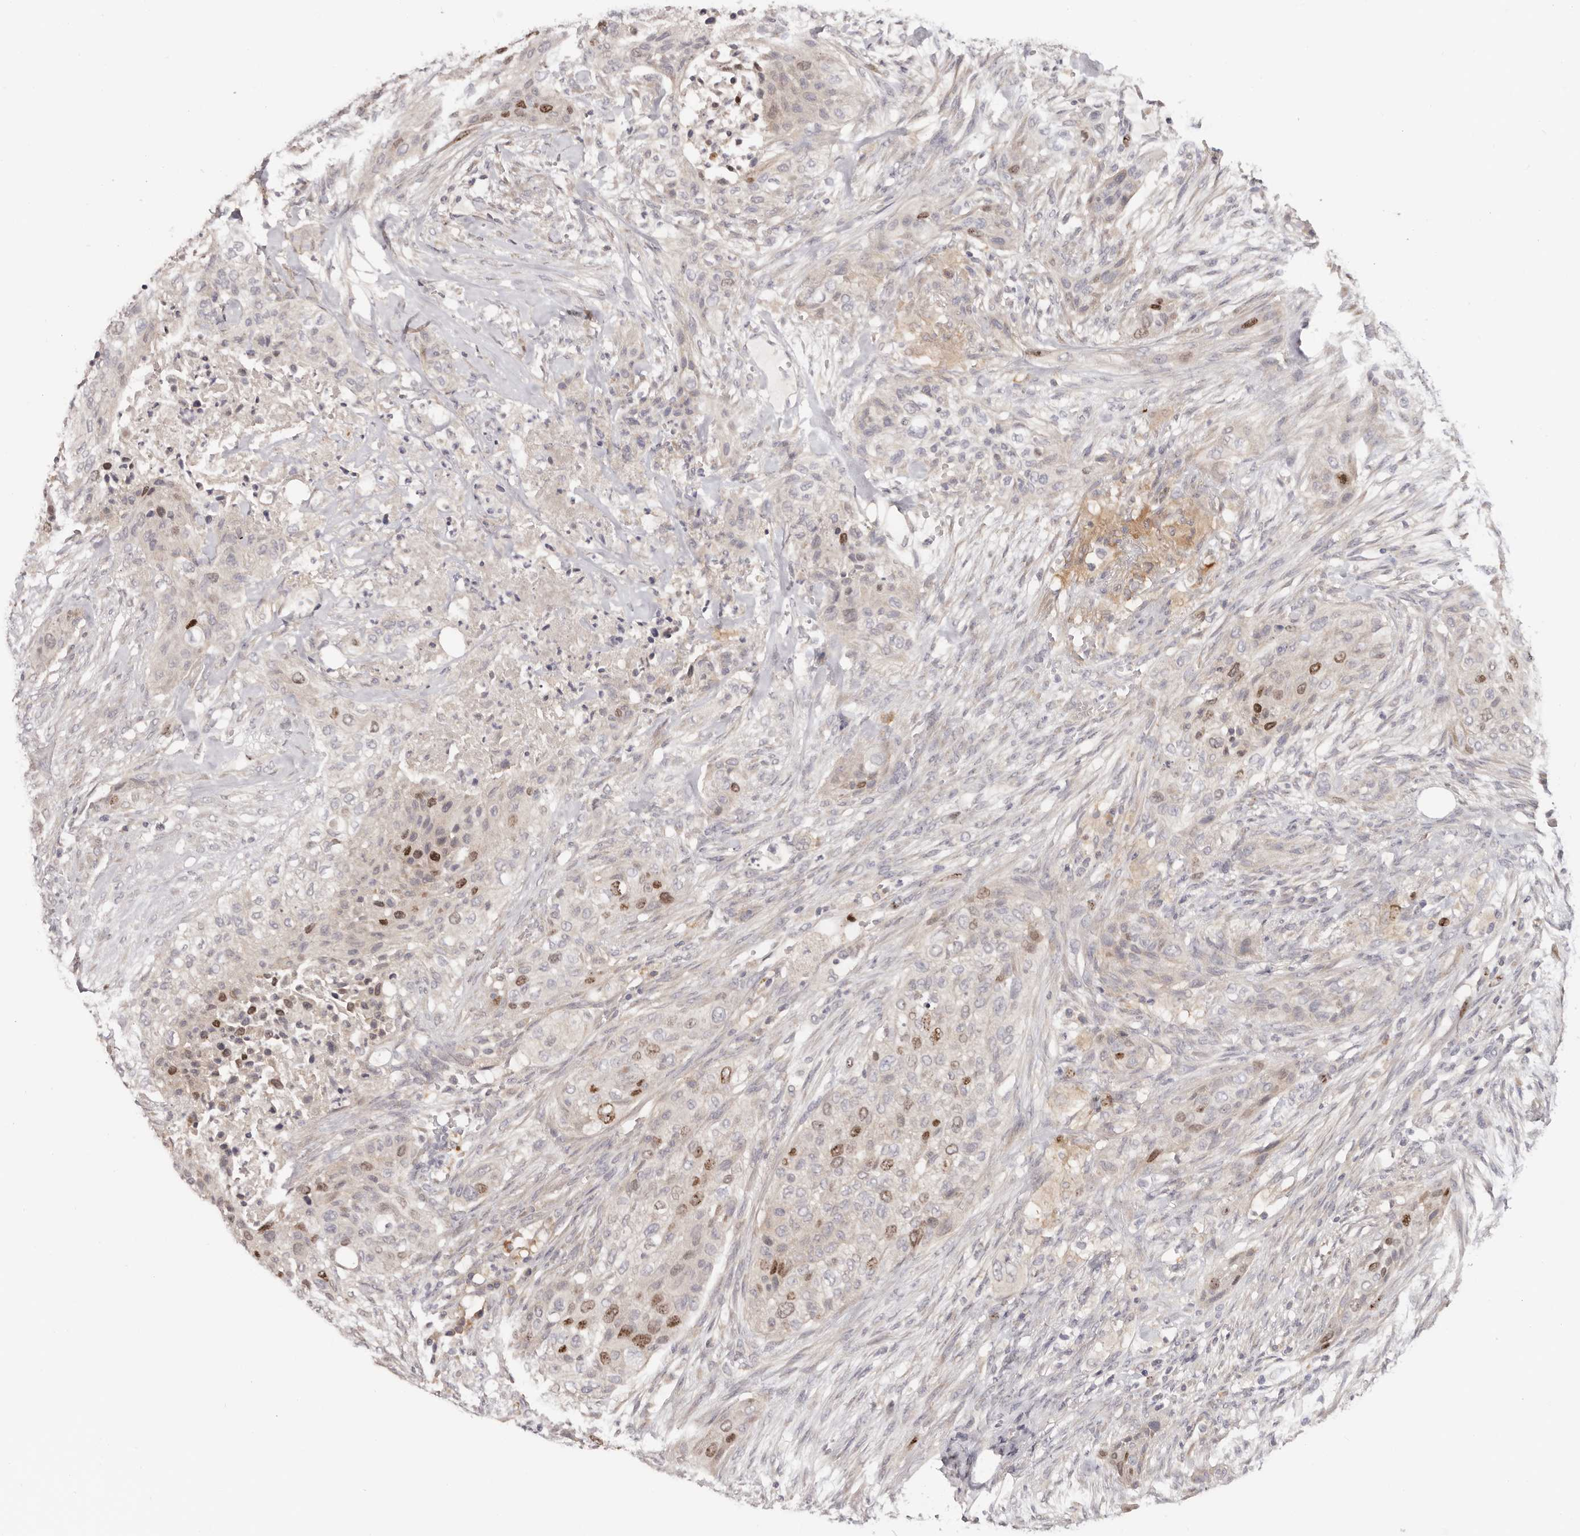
{"staining": {"intensity": "moderate", "quantity": "<25%", "location": "nuclear"}, "tissue": "urothelial cancer", "cell_type": "Tumor cells", "image_type": "cancer", "snomed": [{"axis": "morphology", "description": "Urothelial carcinoma, High grade"}, {"axis": "topography", "description": "Urinary bladder"}], "caption": "Brown immunohistochemical staining in human urothelial cancer reveals moderate nuclear positivity in about <25% of tumor cells. (Brightfield microscopy of DAB IHC at high magnification).", "gene": "CCDC190", "patient": {"sex": "male", "age": 35}}